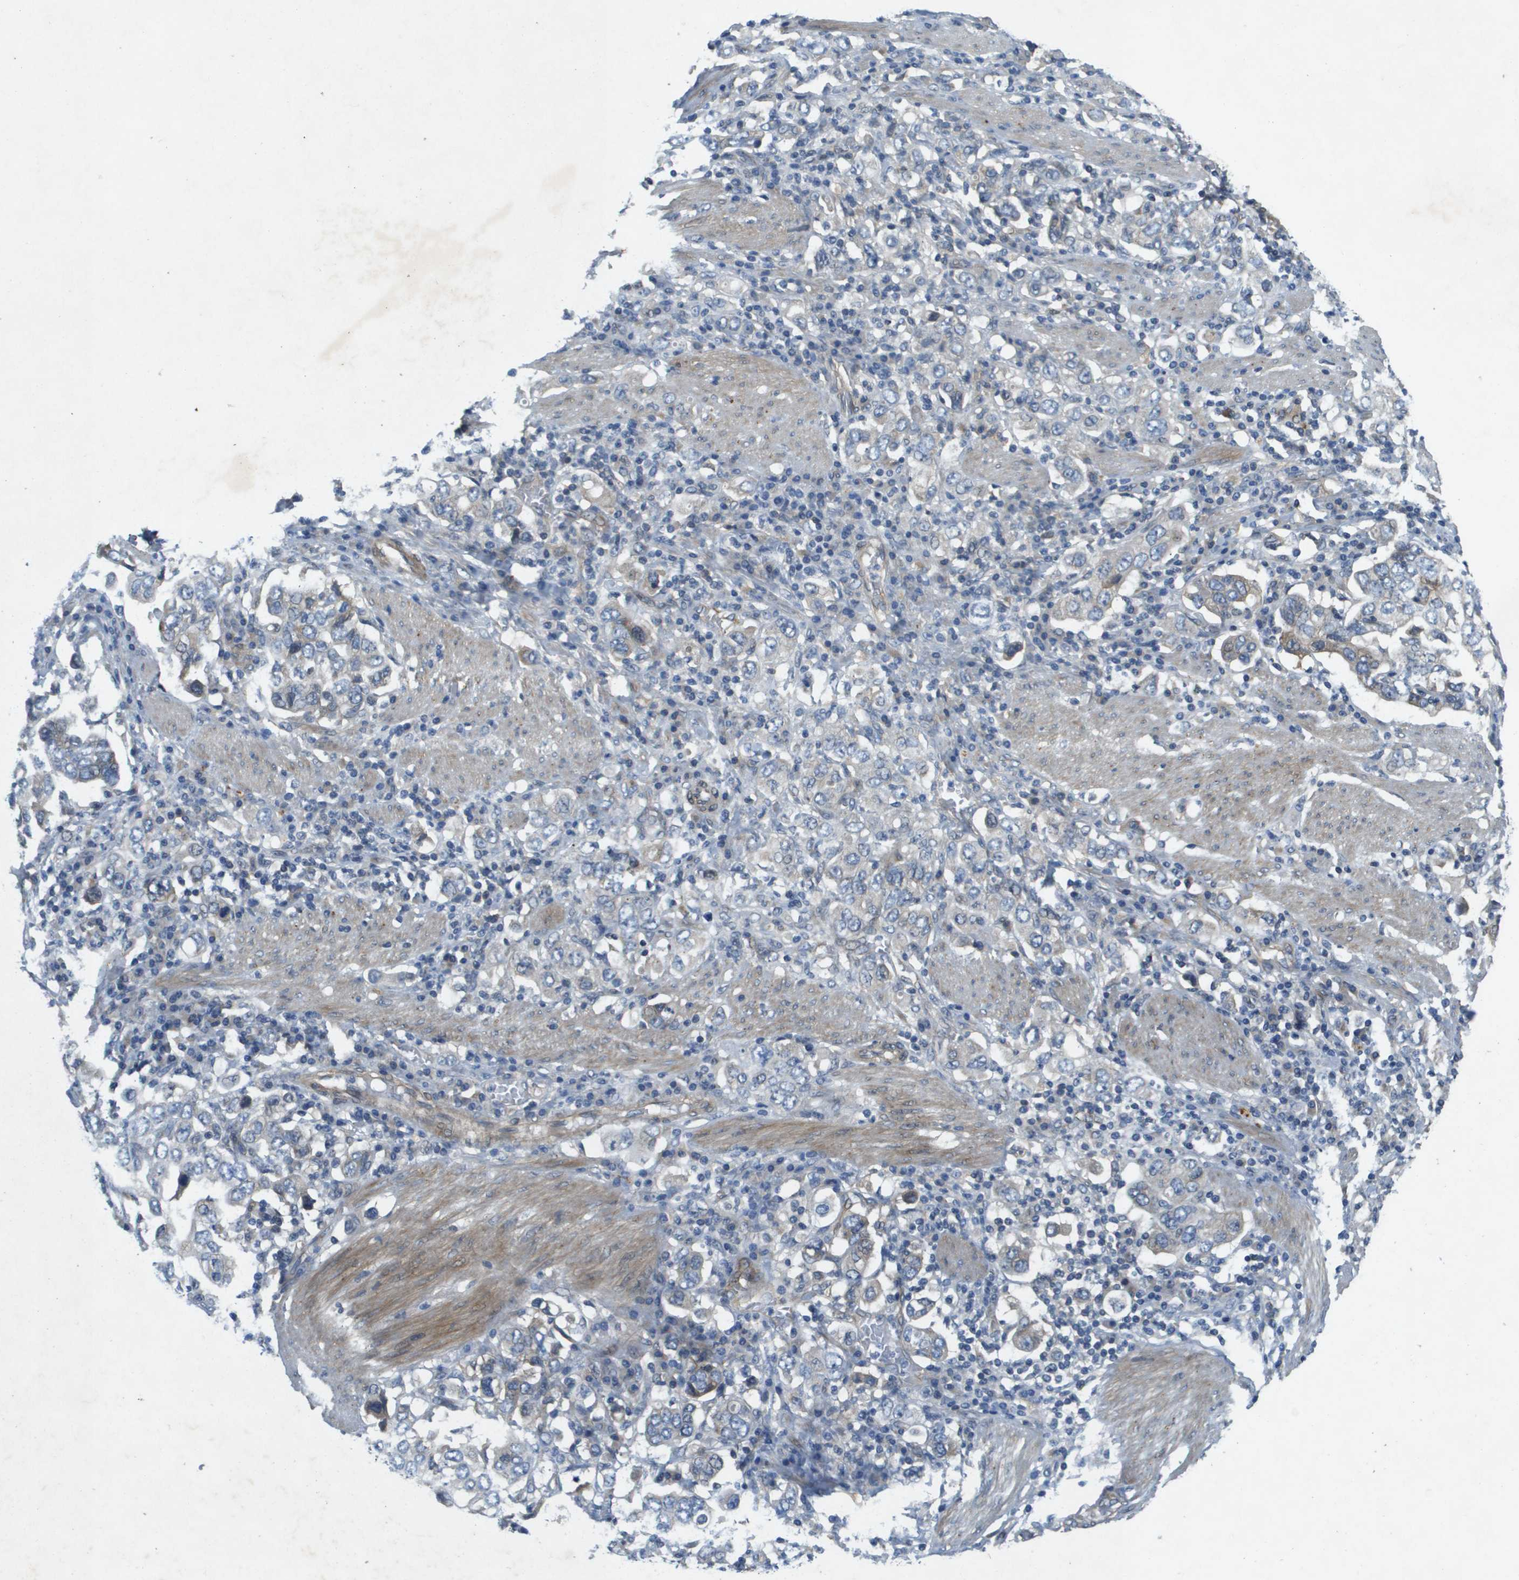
{"staining": {"intensity": "negative", "quantity": "none", "location": "none"}, "tissue": "stomach cancer", "cell_type": "Tumor cells", "image_type": "cancer", "snomed": [{"axis": "morphology", "description": "Adenocarcinoma, NOS"}, {"axis": "topography", "description": "Stomach, upper"}], "caption": "Human stomach adenocarcinoma stained for a protein using immunohistochemistry displays no positivity in tumor cells.", "gene": "PGAP3", "patient": {"sex": "male", "age": 62}}